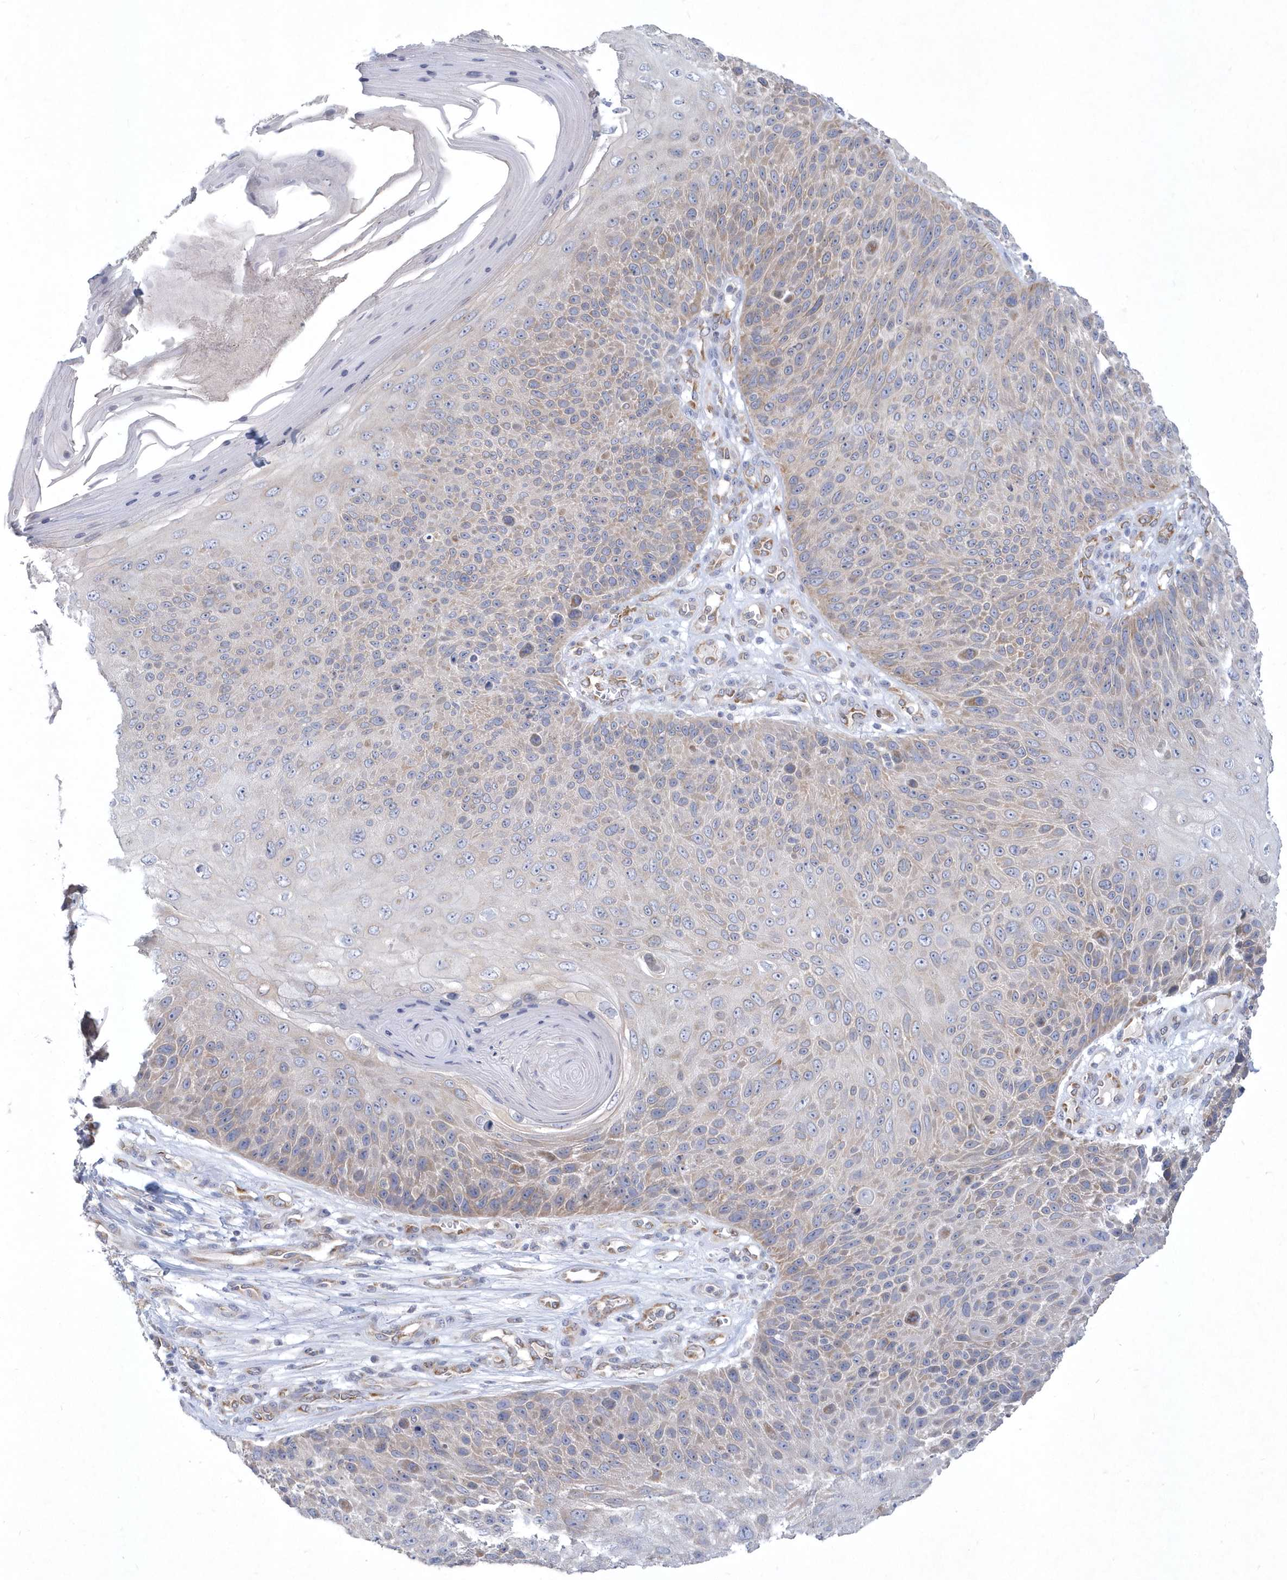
{"staining": {"intensity": "weak", "quantity": "<25%", "location": "cytoplasmic/membranous"}, "tissue": "skin cancer", "cell_type": "Tumor cells", "image_type": "cancer", "snomed": [{"axis": "morphology", "description": "Squamous cell carcinoma, NOS"}, {"axis": "topography", "description": "Skin"}], "caption": "Immunohistochemical staining of skin cancer (squamous cell carcinoma) displays no significant positivity in tumor cells.", "gene": "DGAT1", "patient": {"sex": "female", "age": 88}}